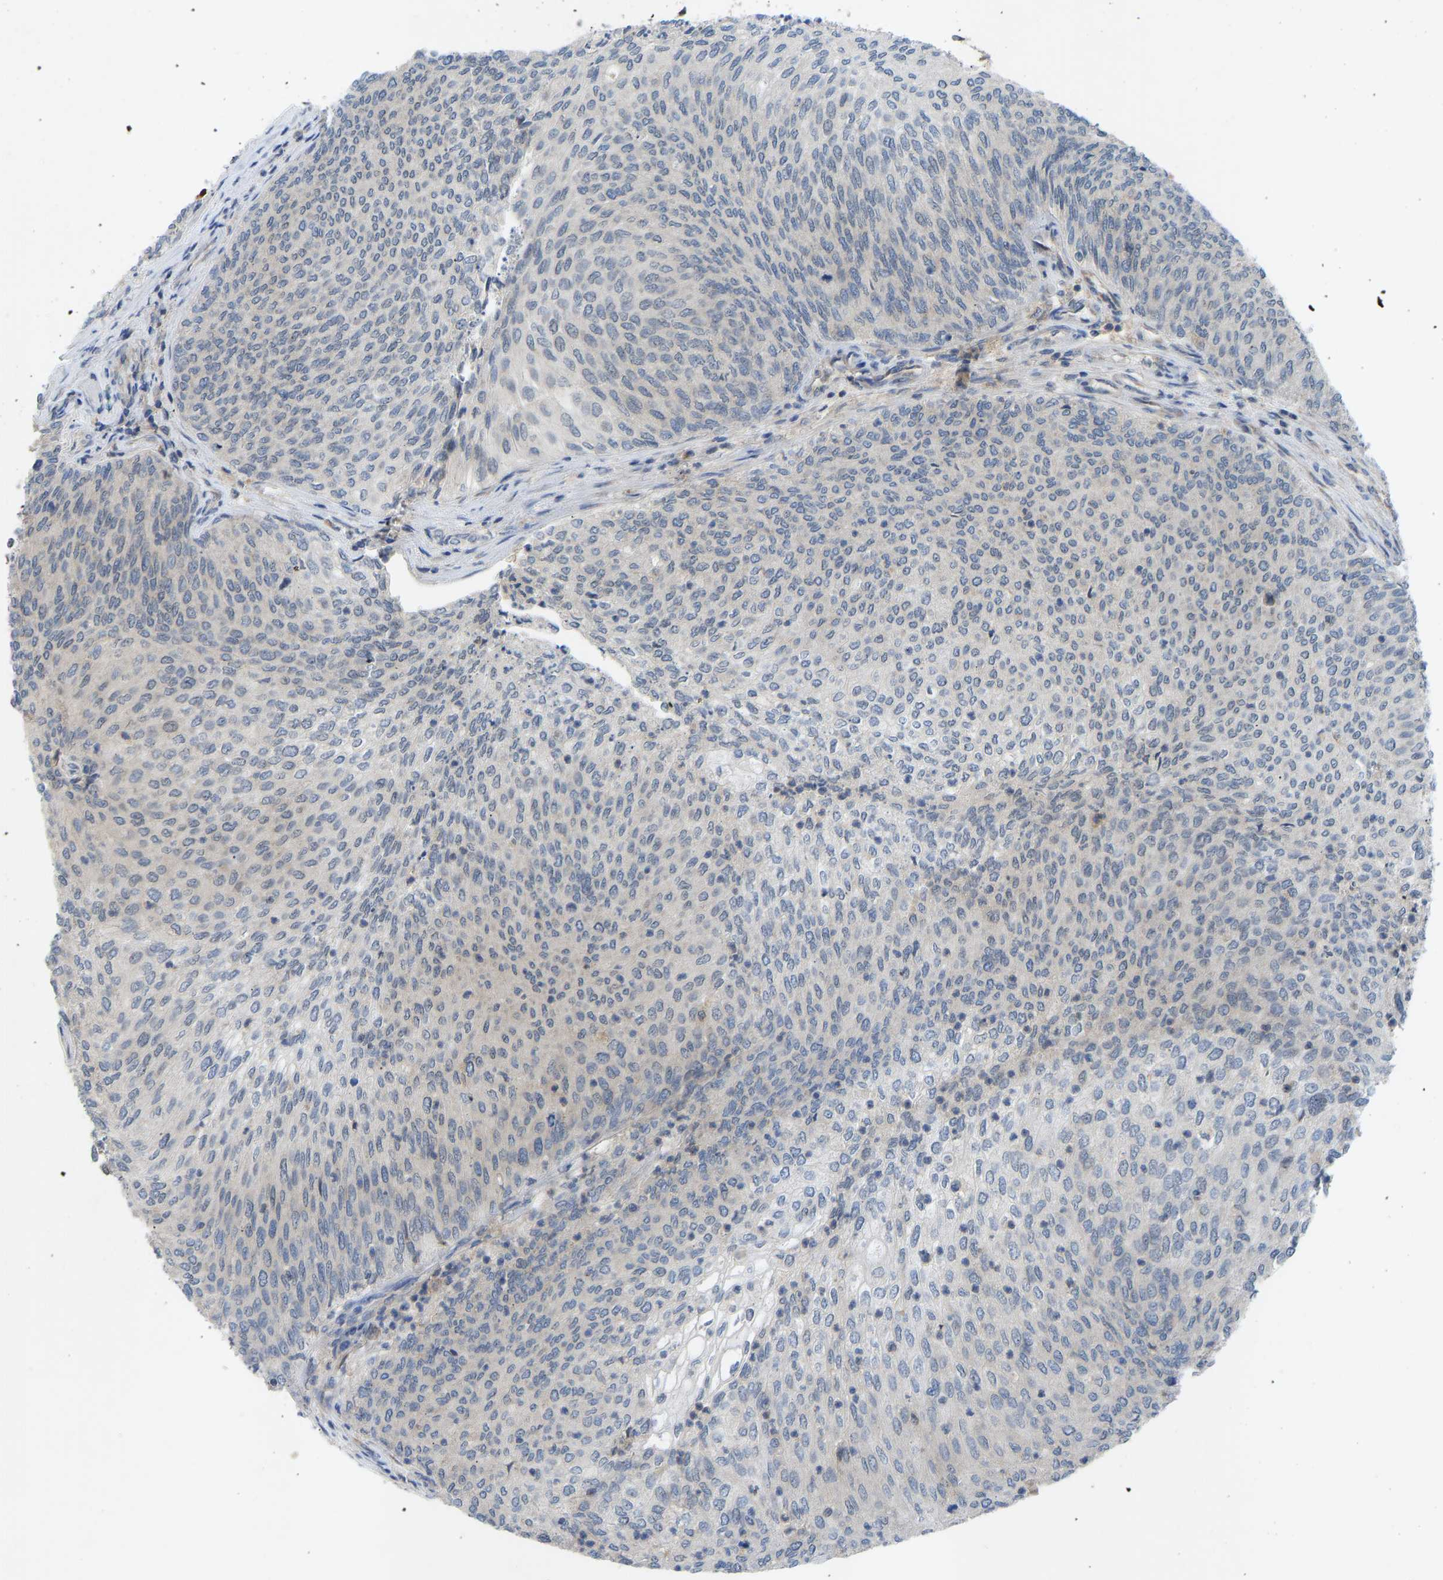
{"staining": {"intensity": "negative", "quantity": "none", "location": "none"}, "tissue": "urothelial cancer", "cell_type": "Tumor cells", "image_type": "cancer", "snomed": [{"axis": "morphology", "description": "Urothelial carcinoma, Low grade"}, {"axis": "topography", "description": "Urinary bladder"}], "caption": "Human urothelial carcinoma (low-grade) stained for a protein using immunohistochemistry shows no staining in tumor cells.", "gene": "ZNF251", "patient": {"sex": "female", "age": 79}}